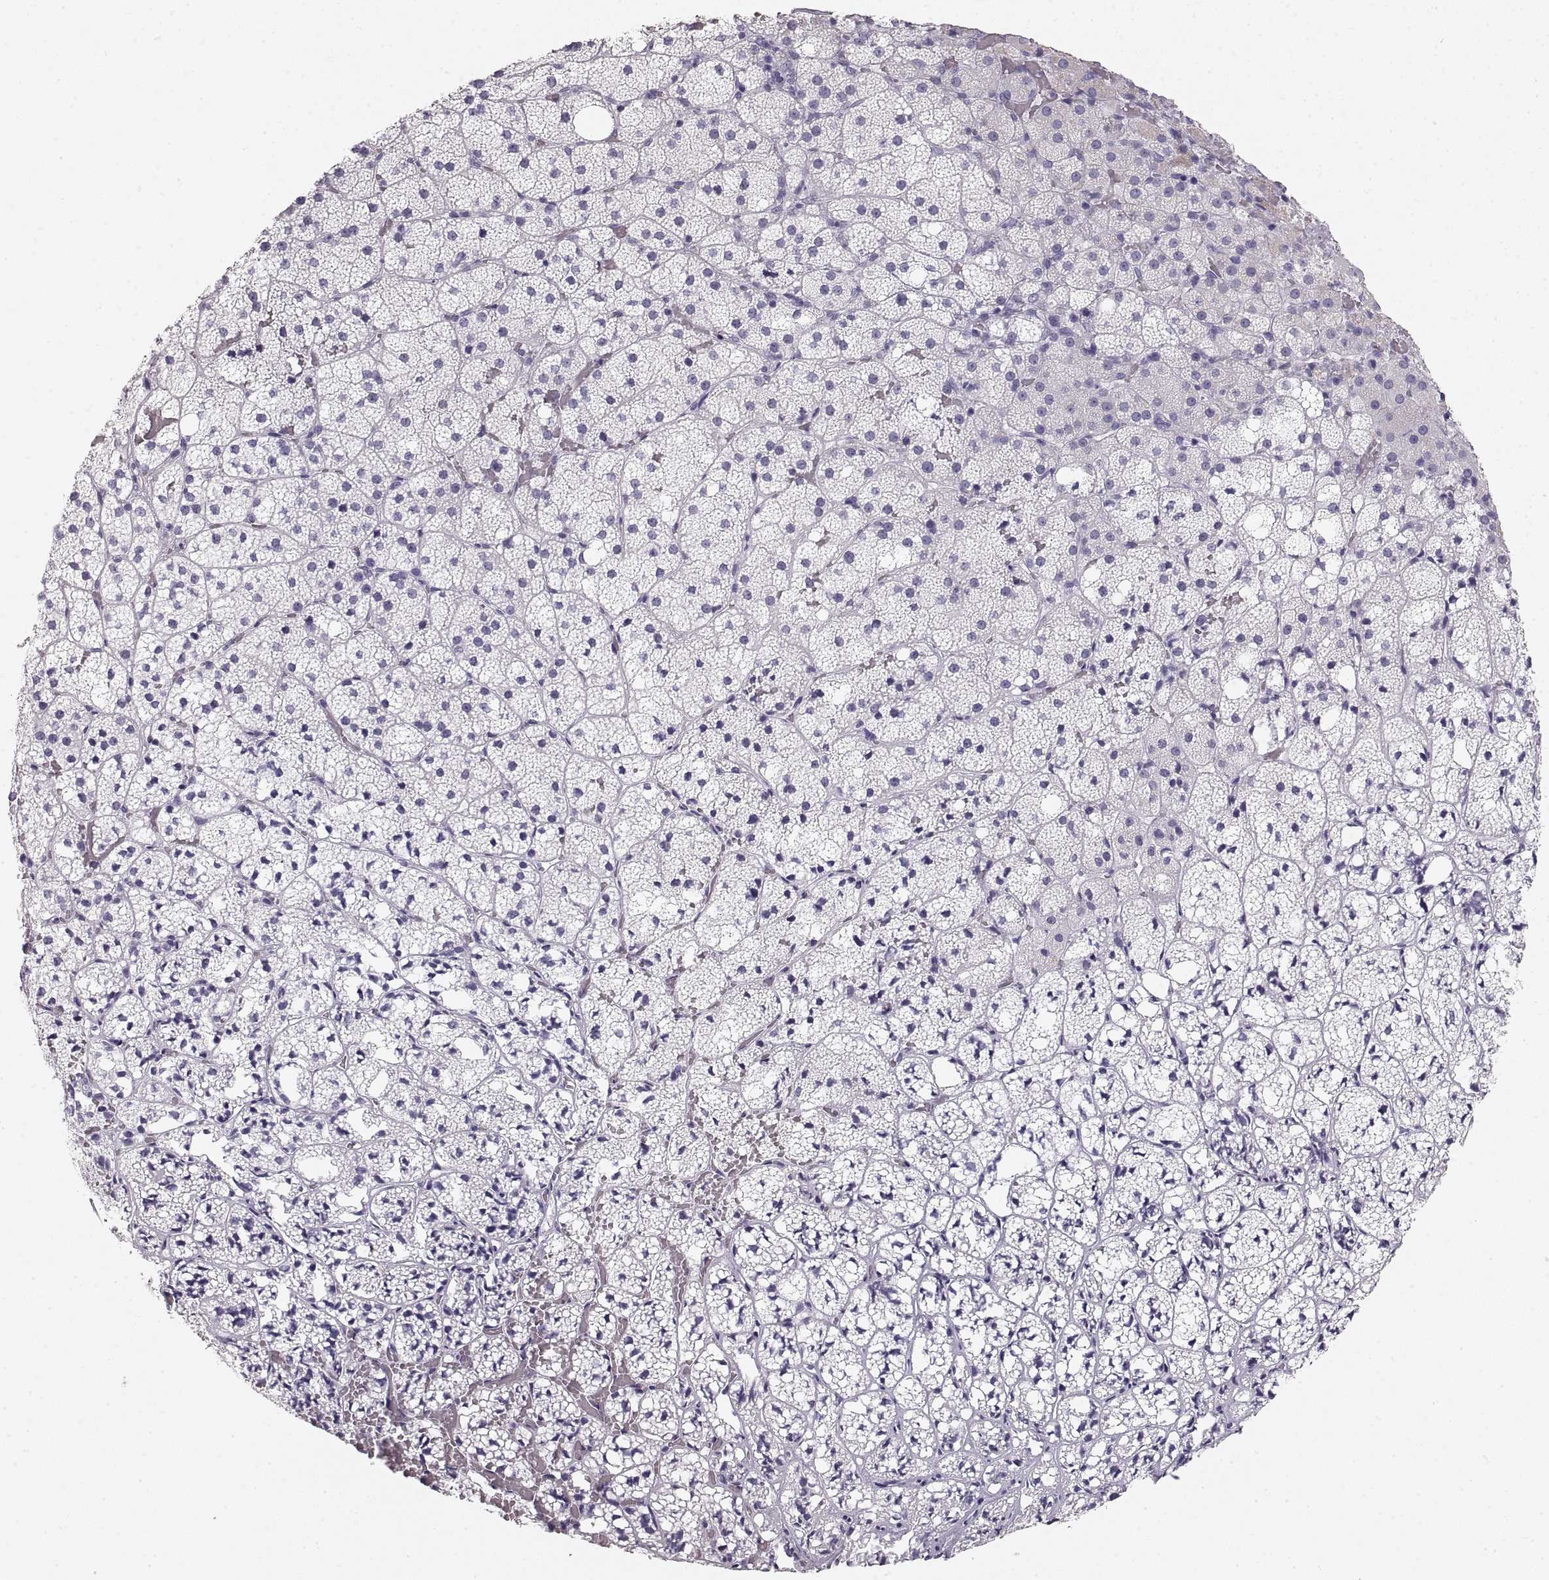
{"staining": {"intensity": "negative", "quantity": "none", "location": "none"}, "tissue": "adrenal gland", "cell_type": "Glandular cells", "image_type": "normal", "snomed": [{"axis": "morphology", "description": "Normal tissue, NOS"}, {"axis": "topography", "description": "Adrenal gland"}], "caption": "Image shows no protein expression in glandular cells of benign adrenal gland.", "gene": "CRYAA", "patient": {"sex": "male", "age": 53}}